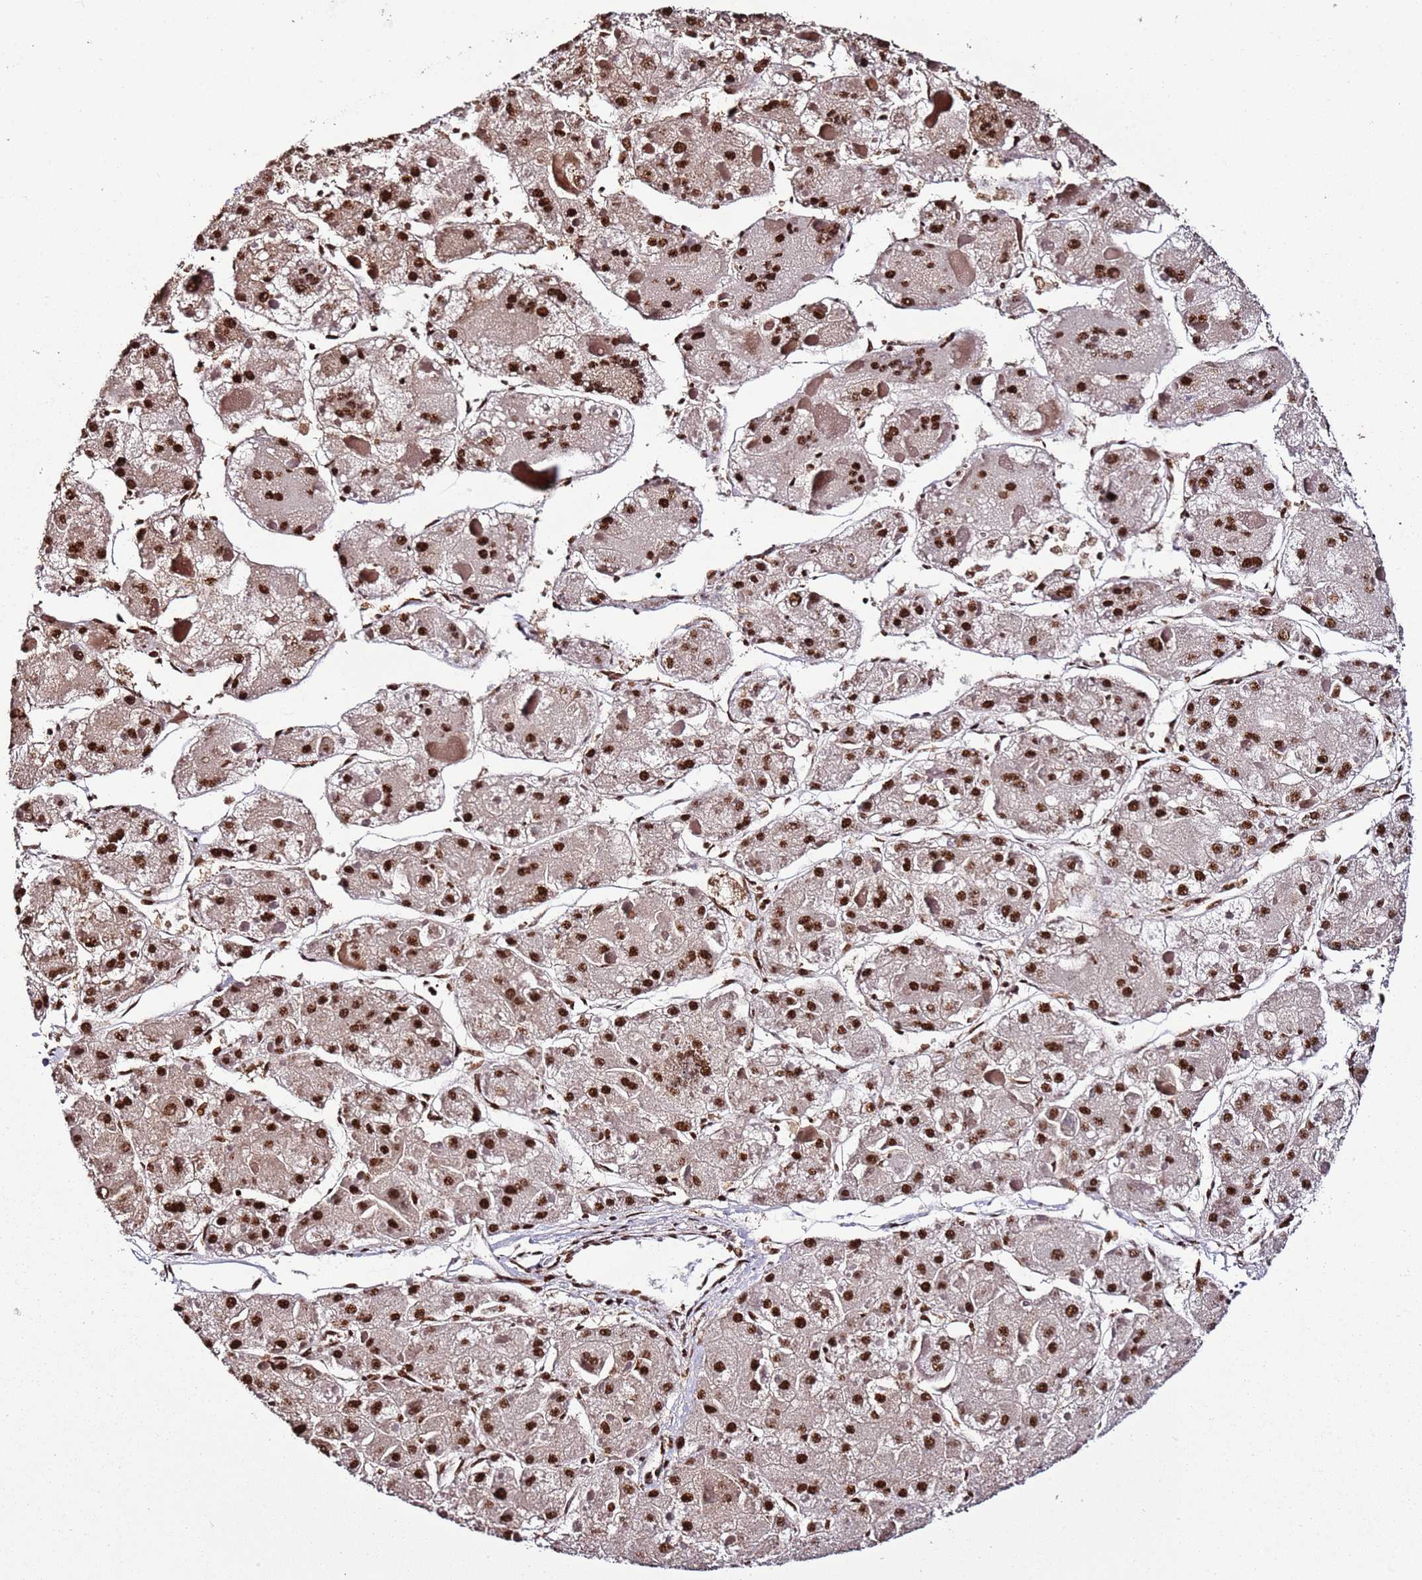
{"staining": {"intensity": "strong", "quantity": ">75%", "location": "nuclear"}, "tissue": "liver cancer", "cell_type": "Tumor cells", "image_type": "cancer", "snomed": [{"axis": "morphology", "description": "Carcinoma, Hepatocellular, NOS"}, {"axis": "topography", "description": "Liver"}], "caption": "This is a histology image of immunohistochemistry staining of hepatocellular carcinoma (liver), which shows strong expression in the nuclear of tumor cells.", "gene": "C6orf226", "patient": {"sex": "female", "age": 73}}